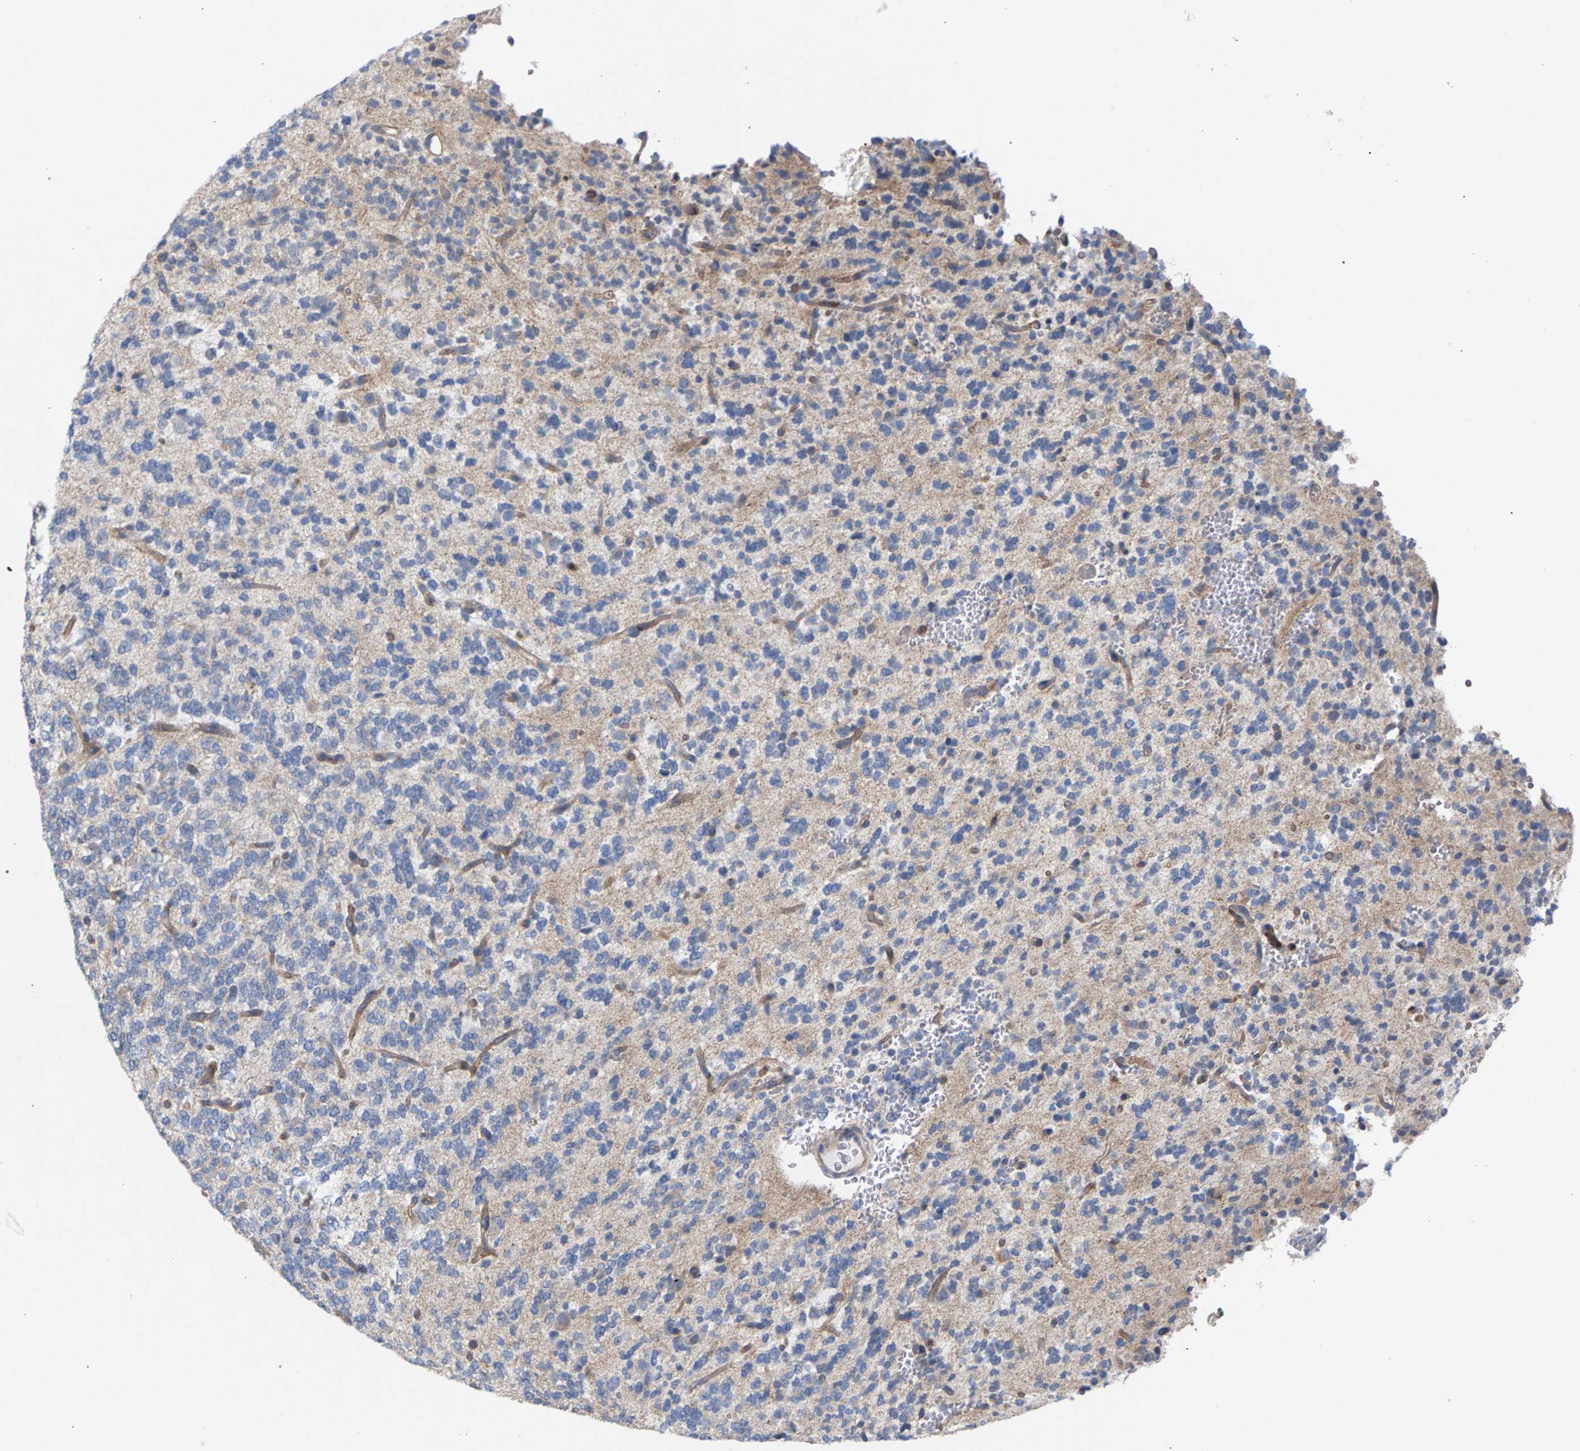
{"staining": {"intensity": "weak", "quantity": "<25%", "location": "cytoplasmic/membranous"}, "tissue": "glioma", "cell_type": "Tumor cells", "image_type": "cancer", "snomed": [{"axis": "morphology", "description": "Glioma, malignant, Low grade"}, {"axis": "topography", "description": "Brain"}], "caption": "IHC of glioma displays no expression in tumor cells.", "gene": "MAMDC2", "patient": {"sex": "male", "age": 38}}